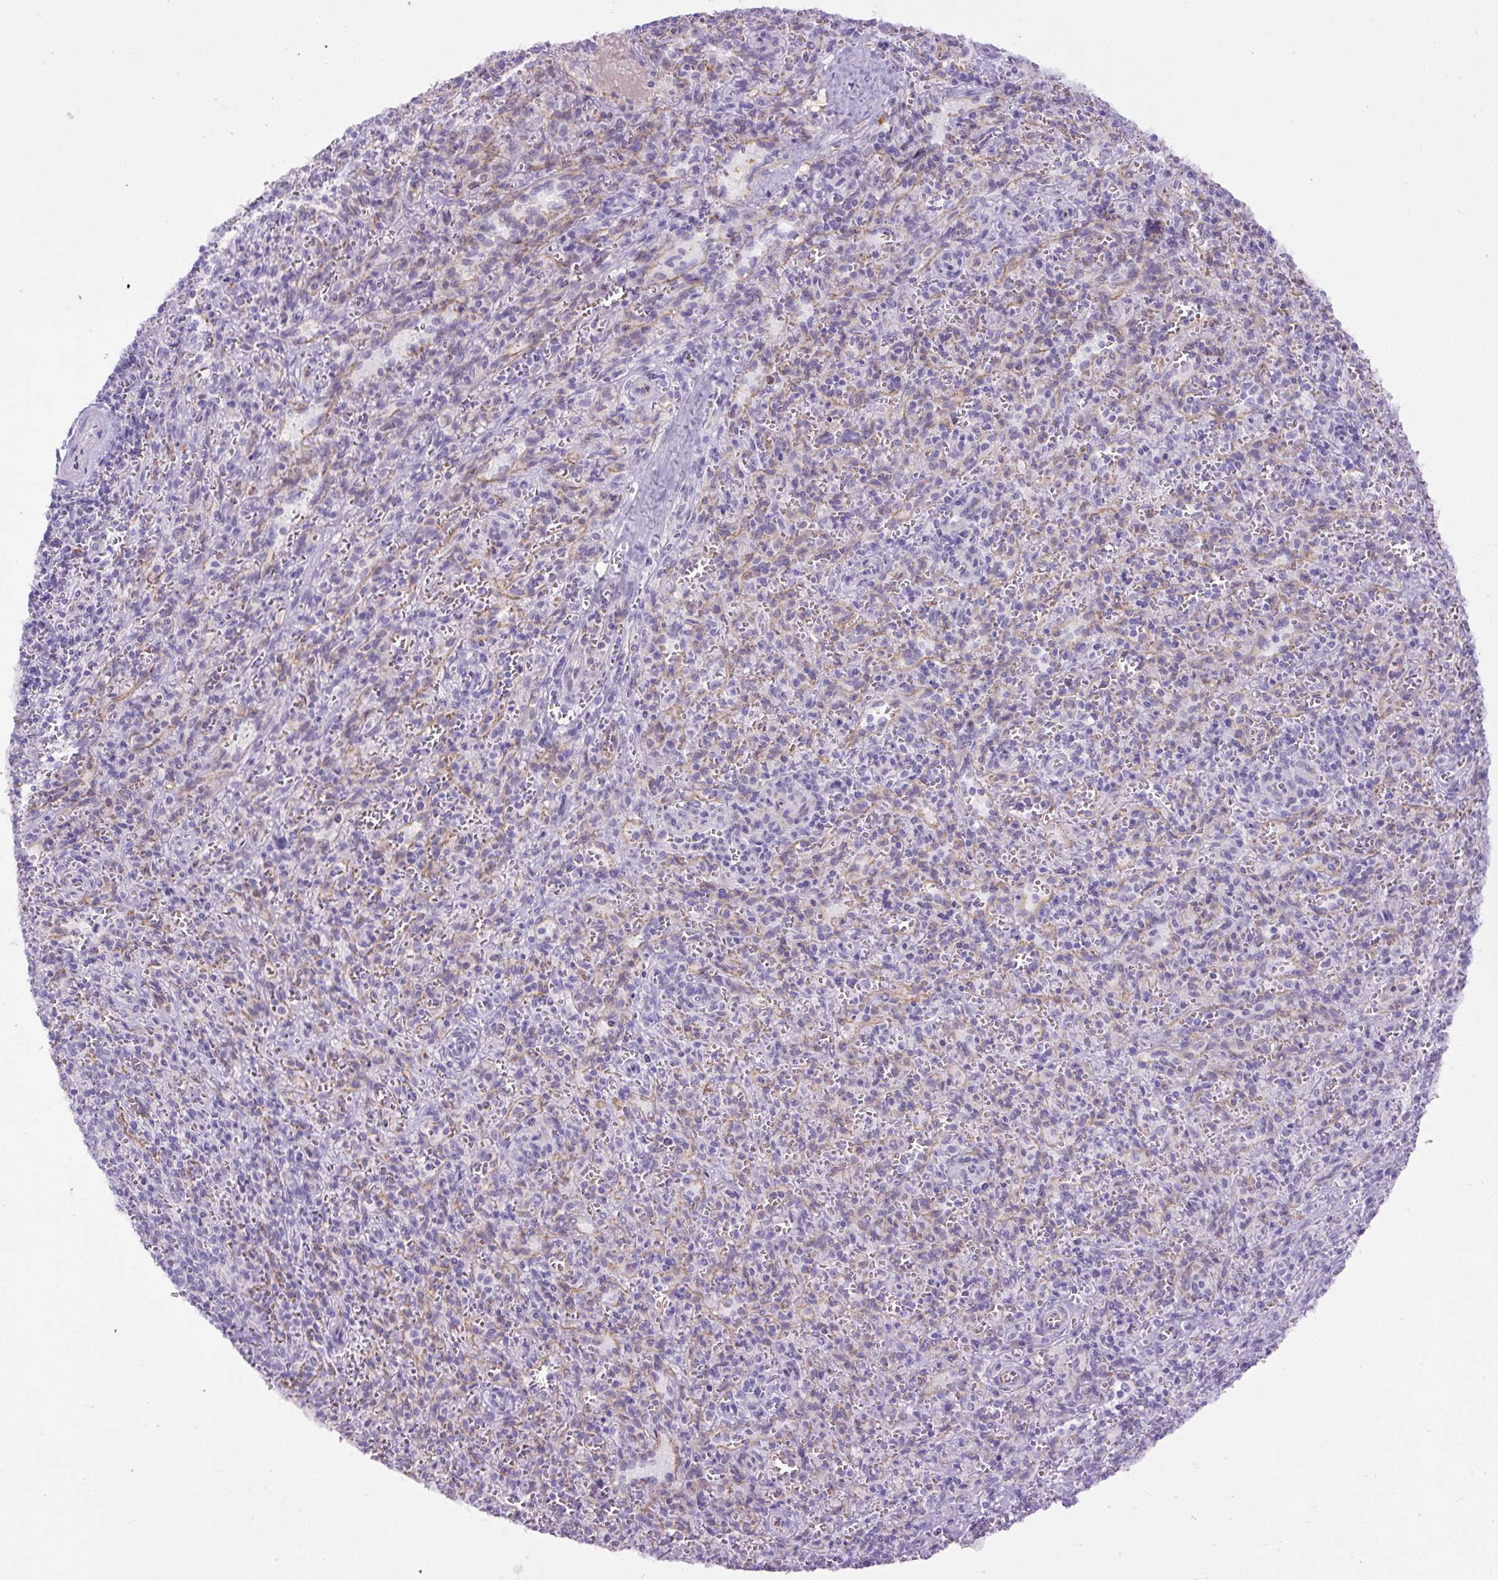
{"staining": {"intensity": "negative", "quantity": "none", "location": "none"}, "tissue": "spleen", "cell_type": "Cells in red pulp", "image_type": "normal", "snomed": [{"axis": "morphology", "description": "Normal tissue, NOS"}, {"axis": "topography", "description": "Spleen"}], "caption": "Histopathology image shows no protein staining in cells in red pulp of normal spleen.", "gene": "SPTBN5", "patient": {"sex": "female", "age": 26}}